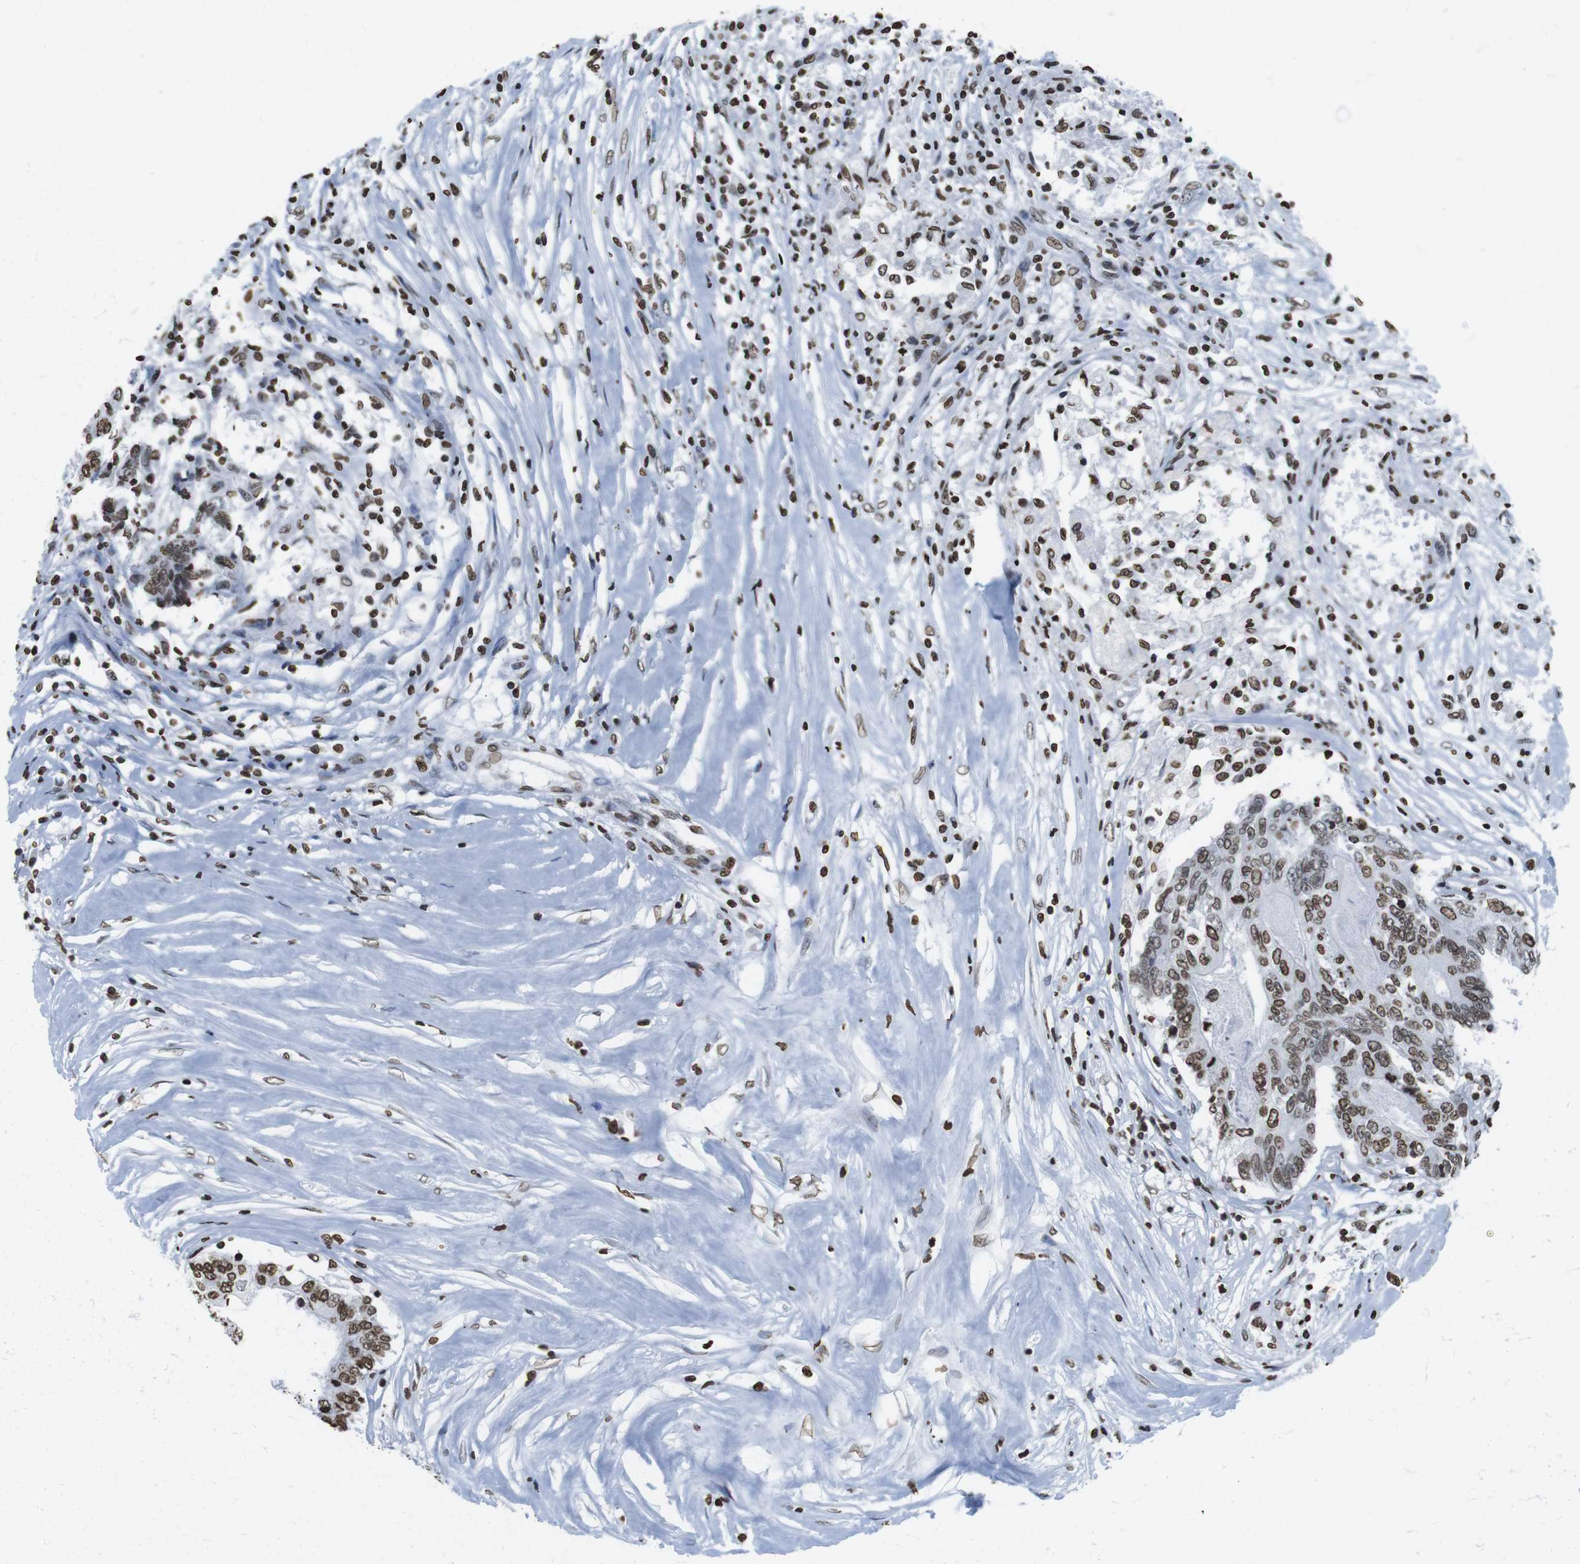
{"staining": {"intensity": "moderate", "quantity": ">75%", "location": "nuclear"}, "tissue": "colorectal cancer", "cell_type": "Tumor cells", "image_type": "cancer", "snomed": [{"axis": "morphology", "description": "Adenocarcinoma, NOS"}, {"axis": "topography", "description": "Rectum"}], "caption": "IHC staining of colorectal cancer (adenocarcinoma), which shows medium levels of moderate nuclear staining in approximately >75% of tumor cells indicating moderate nuclear protein staining. The staining was performed using DAB (3,3'-diaminobenzidine) (brown) for protein detection and nuclei were counterstained in hematoxylin (blue).", "gene": "BSX", "patient": {"sex": "male", "age": 63}}